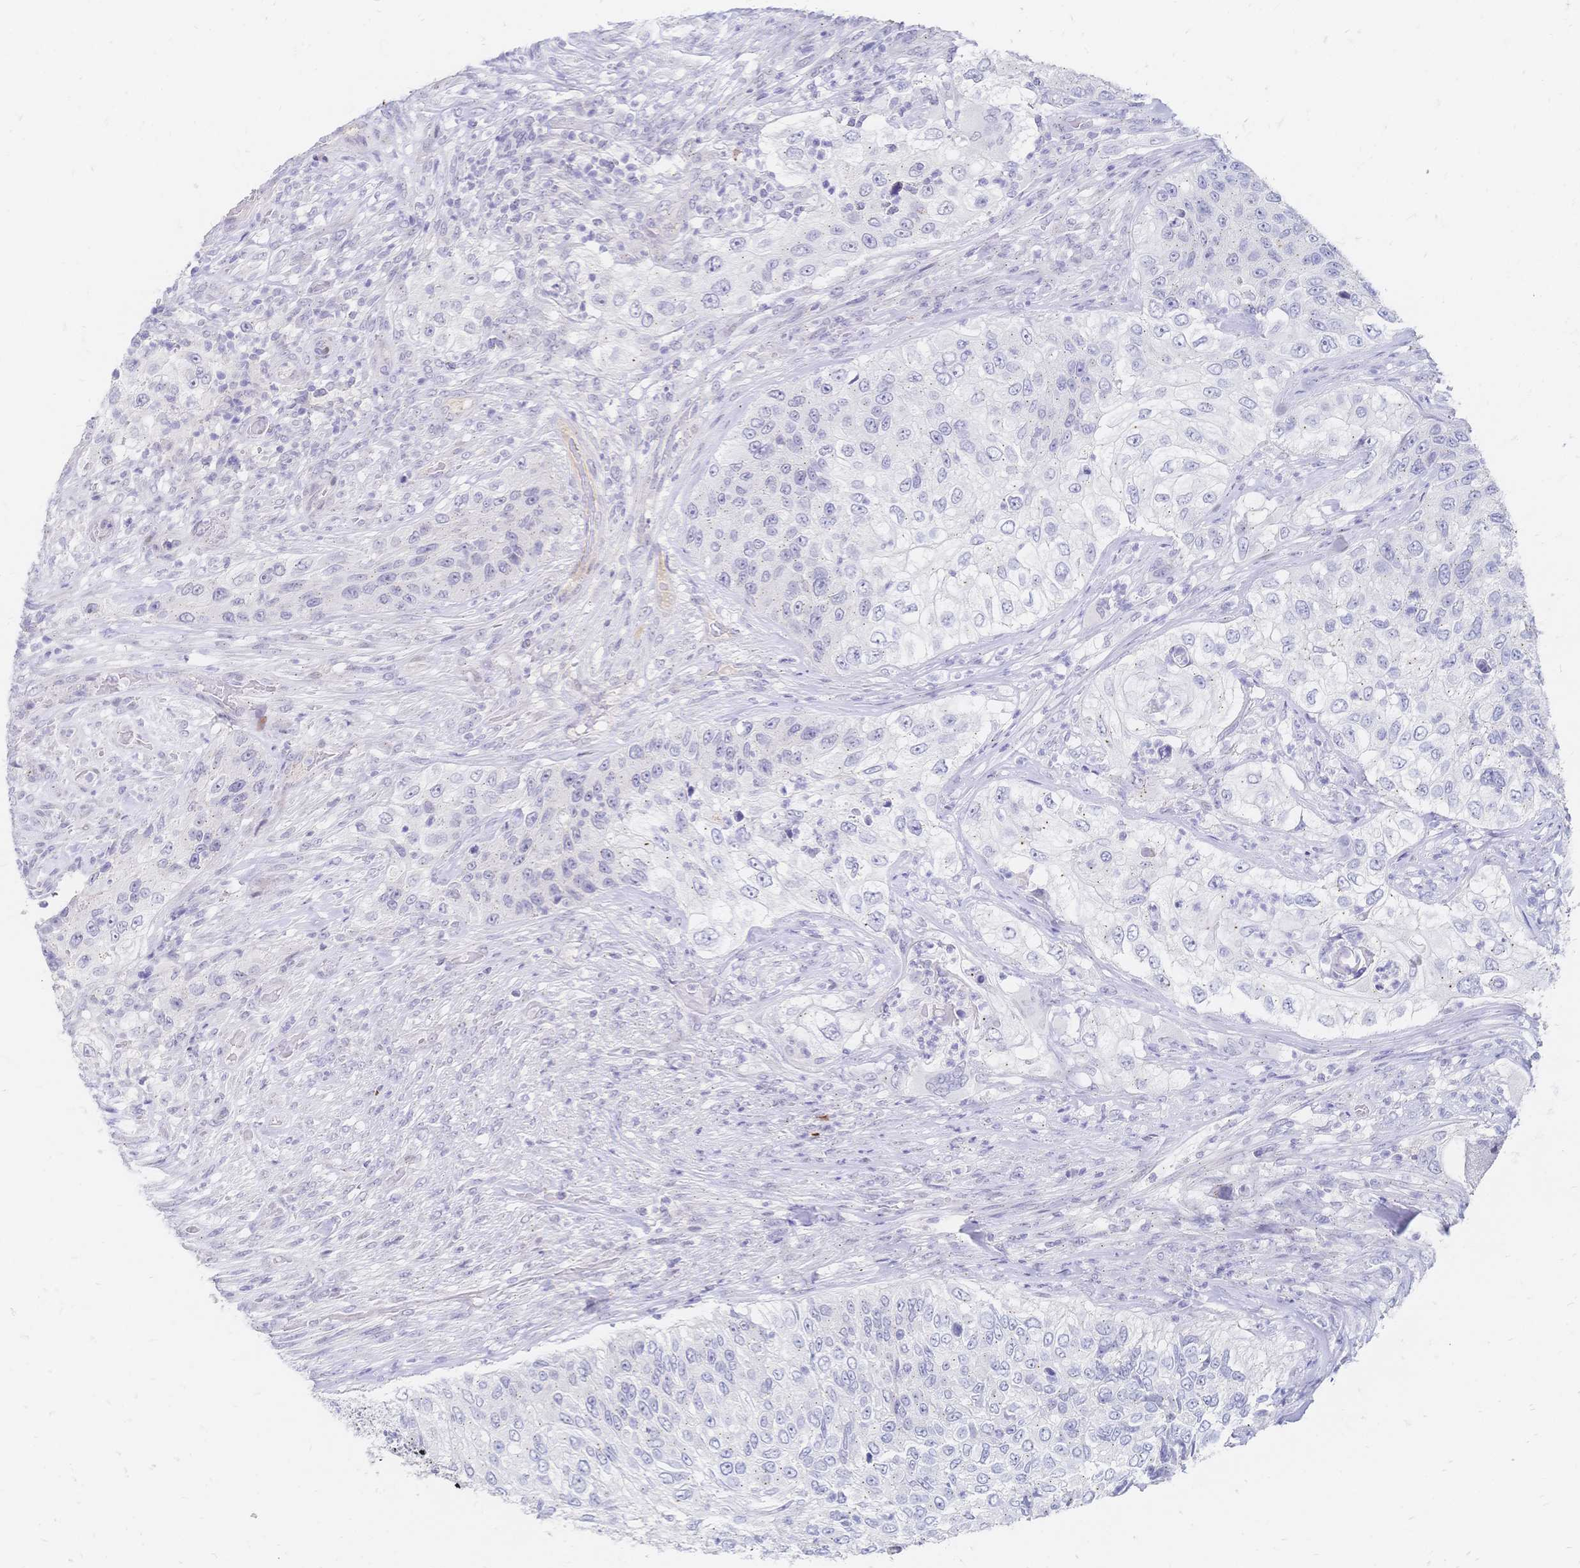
{"staining": {"intensity": "negative", "quantity": "none", "location": "none"}, "tissue": "urothelial cancer", "cell_type": "Tumor cells", "image_type": "cancer", "snomed": [{"axis": "morphology", "description": "Urothelial carcinoma, High grade"}, {"axis": "topography", "description": "Urinary bladder"}], "caption": "IHC histopathology image of human urothelial cancer stained for a protein (brown), which exhibits no positivity in tumor cells.", "gene": "PSORS1C2", "patient": {"sex": "female", "age": 60}}